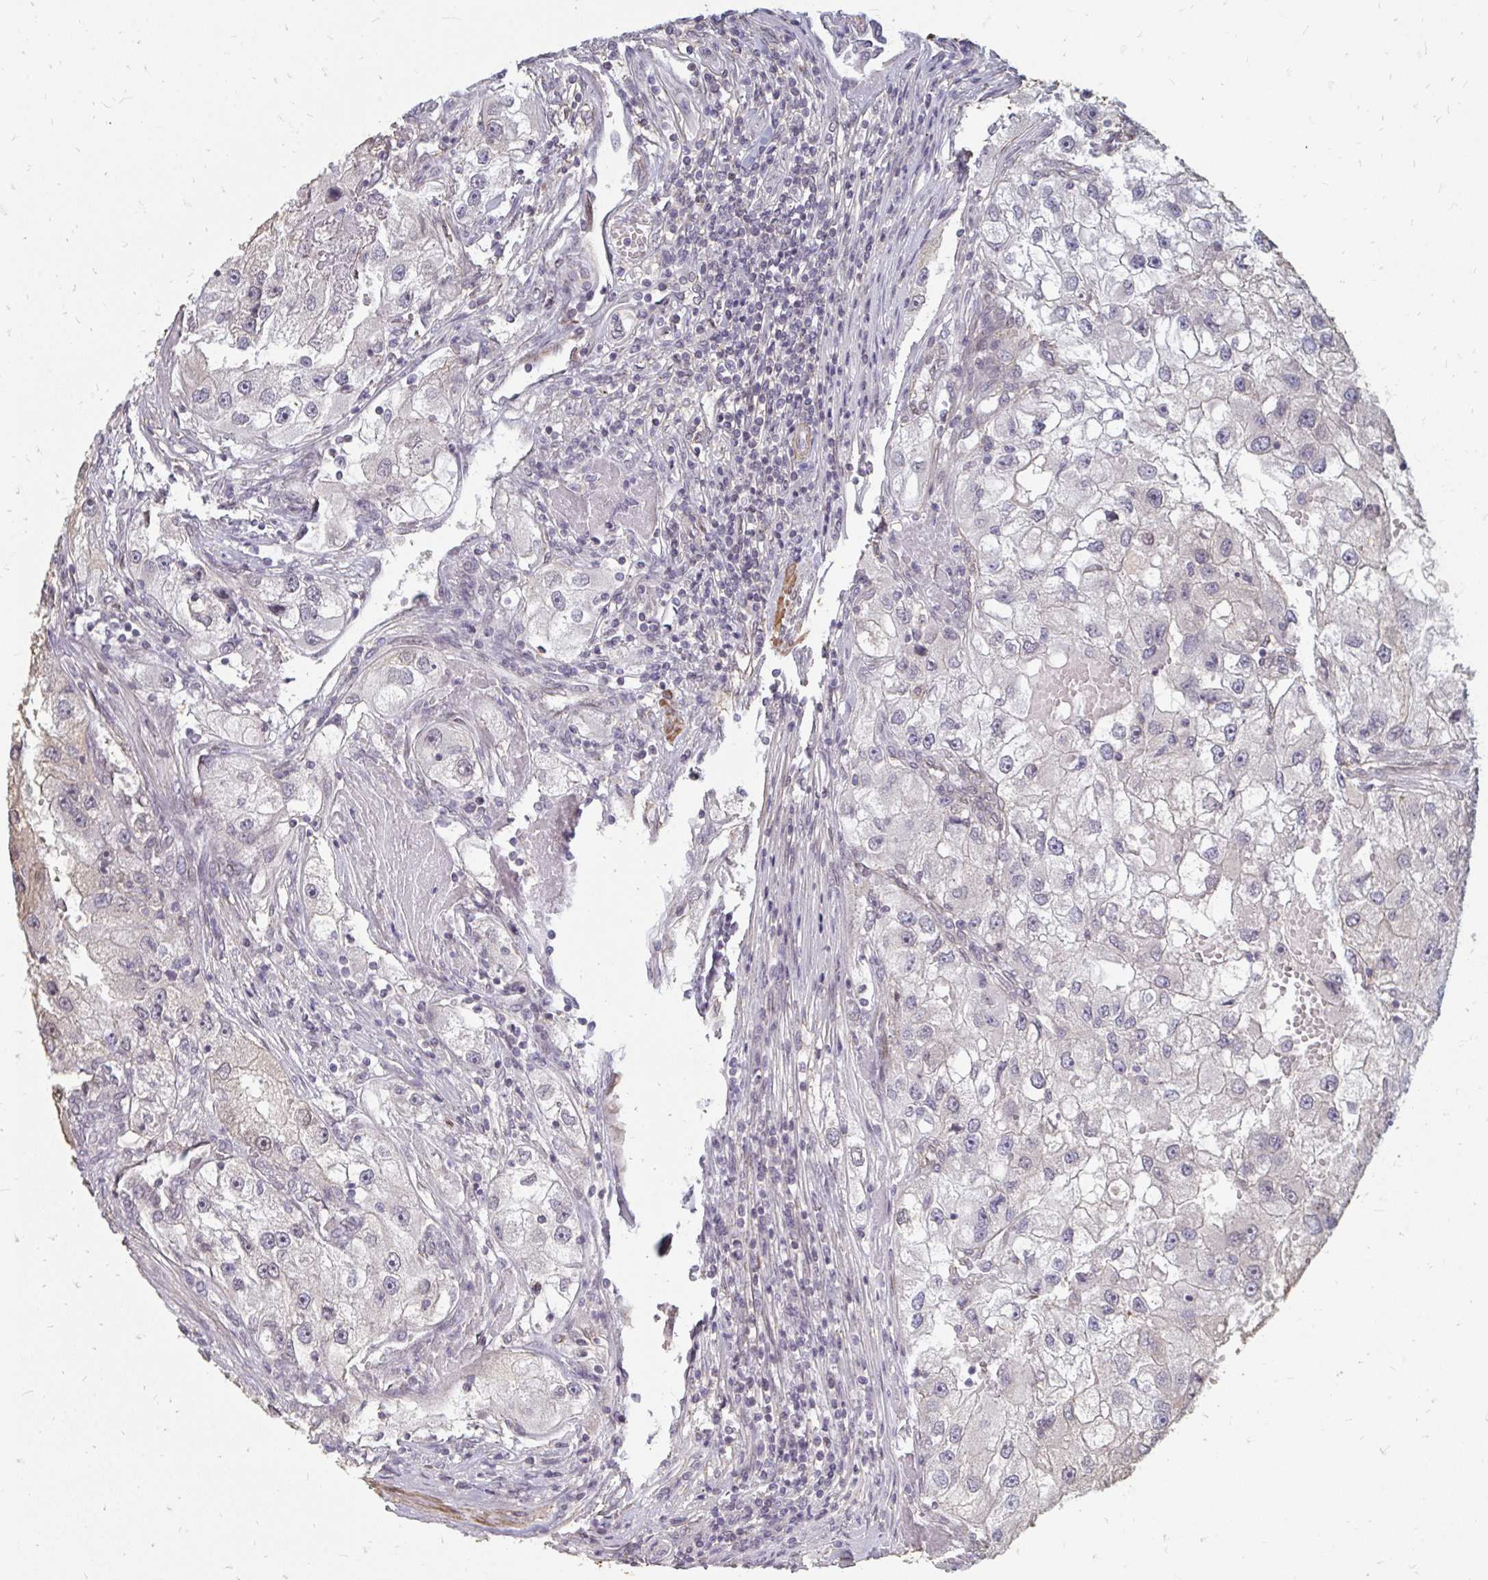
{"staining": {"intensity": "negative", "quantity": "none", "location": "none"}, "tissue": "renal cancer", "cell_type": "Tumor cells", "image_type": "cancer", "snomed": [{"axis": "morphology", "description": "Adenocarcinoma, NOS"}, {"axis": "topography", "description": "Kidney"}], "caption": "An immunohistochemistry histopathology image of renal cancer (adenocarcinoma) is shown. There is no staining in tumor cells of renal cancer (adenocarcinoma).", "gene": "GPC5", "patient": {"sex": "male", "age": 63}}